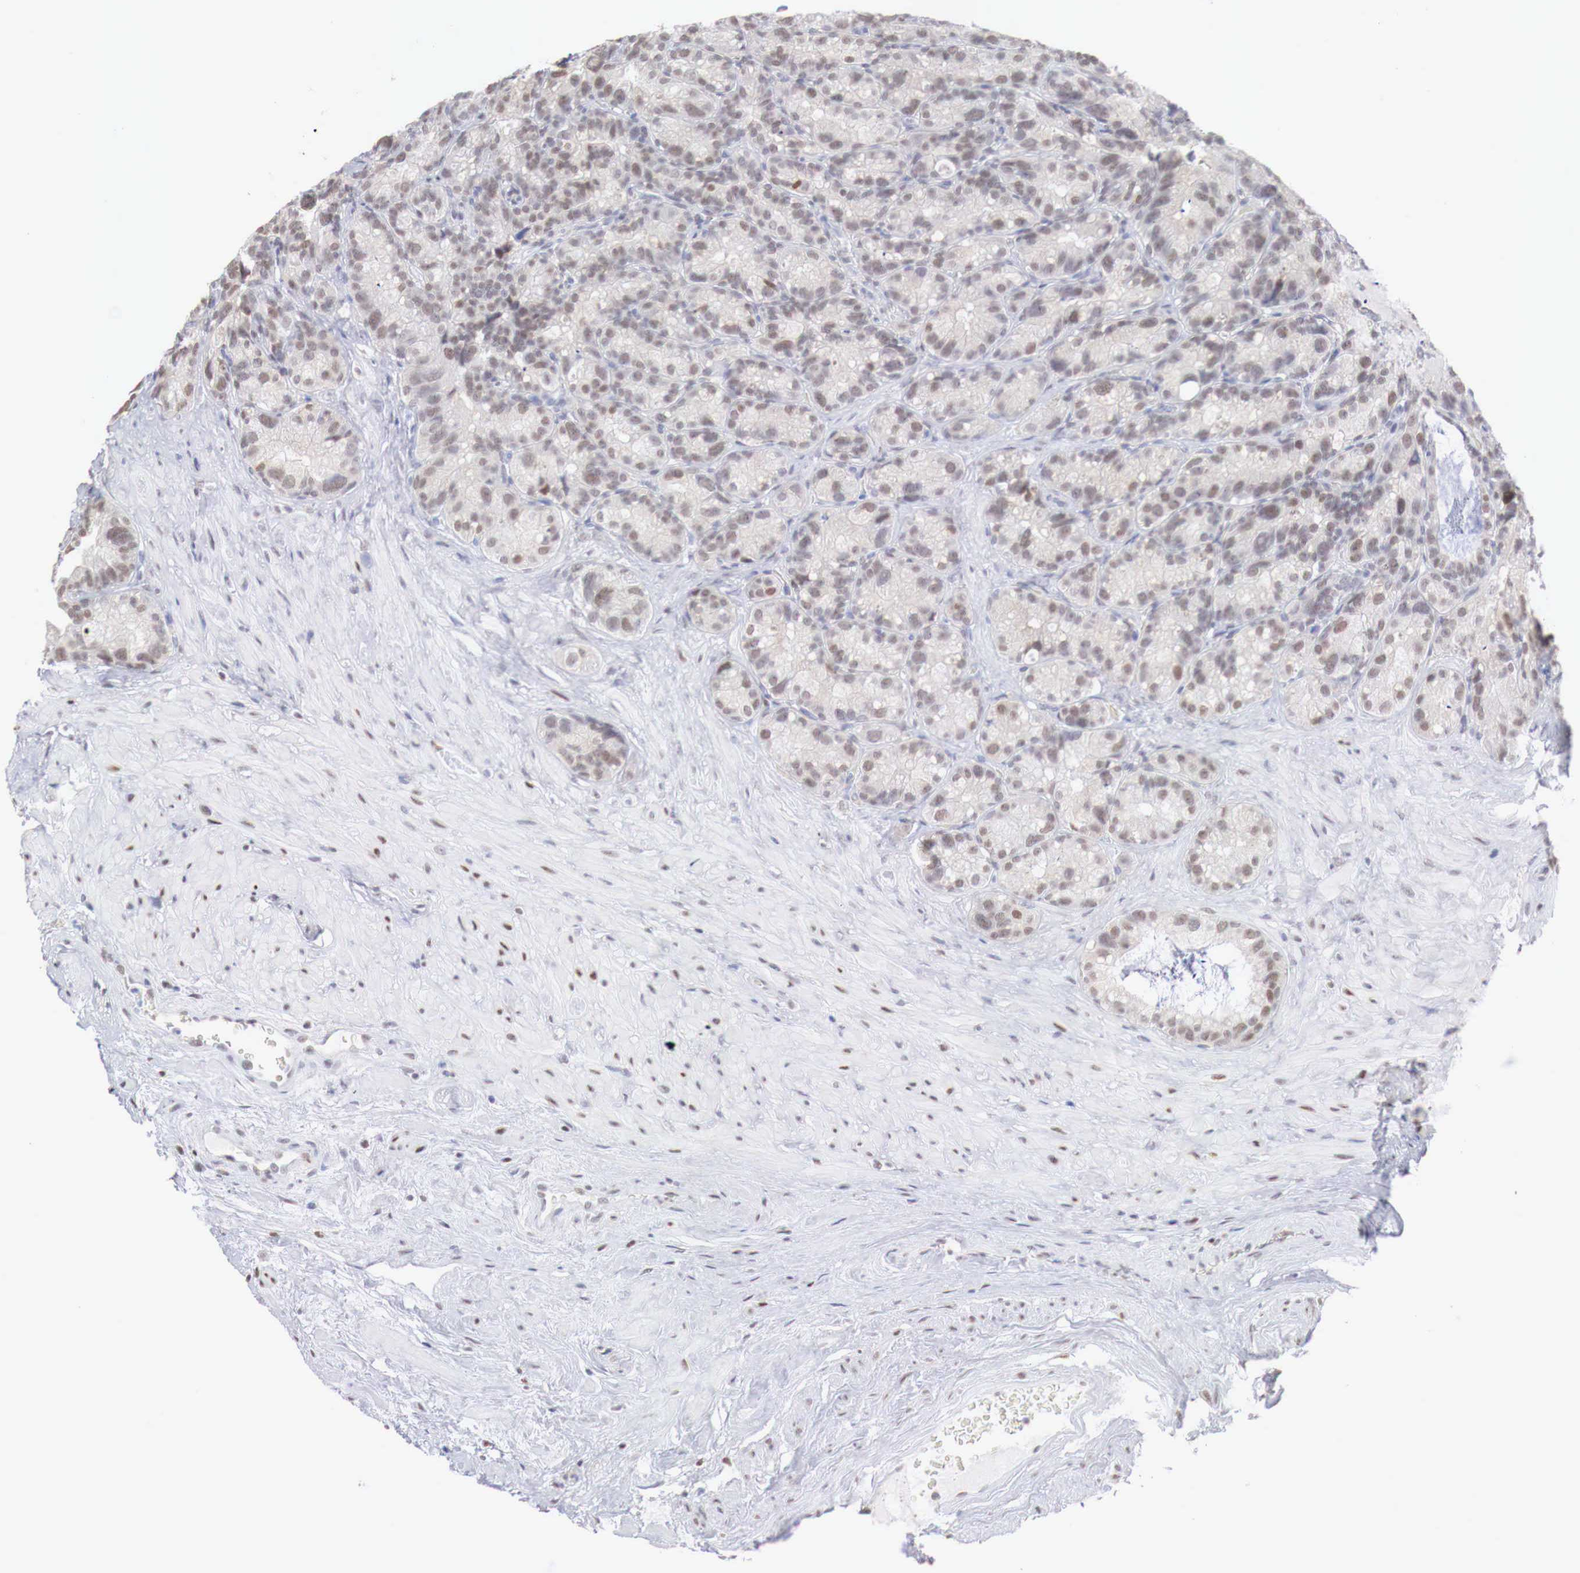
{"staining": {"intensity": "weak", "quantity": ">75%", "location": "nuclear"}, "tissue": "seminal vesicle", "cell_type": "Glandular cells", "image_type": "normal", "snomed": [{"axis": "morphology", "description": "Normal tissue, NOS"}, {"axis": "topography", "description": "Seminal veicle"}], "caption": "Immunohistochemical staining of unremarkable seminal vesicle exhibits low levels of weak nuclear staining in approximately >75% of glandular cells. Nuclei are stained in blue.", "gene": "FOXP2", "patient": {"sex": "male", "age": 63}}